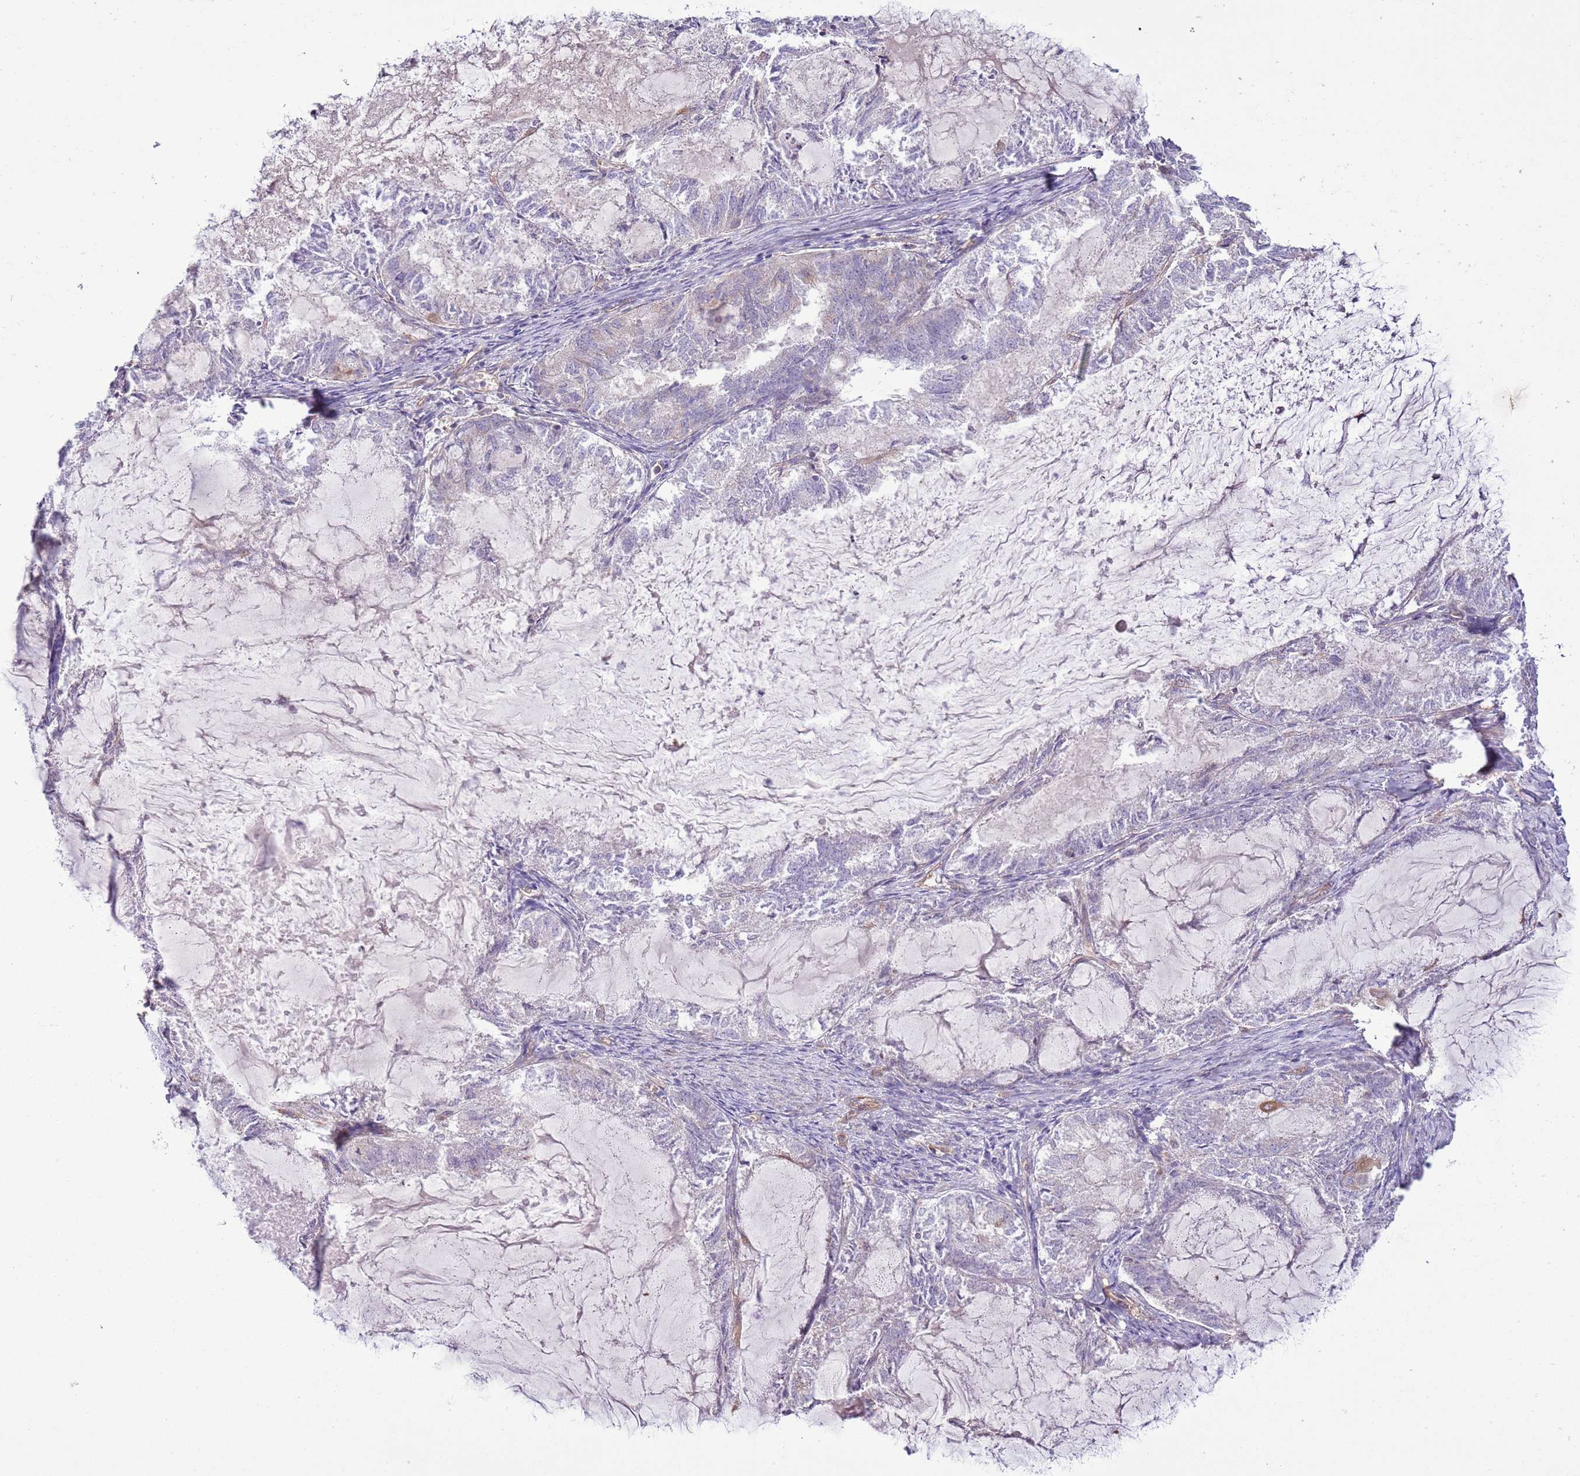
{"staining": {"intensity": "moderate", "quantity": "25%-75%", "location": "cytoplasmic/membranous"}, "tissue": "endometrial cancer", "cell_type": "Tumor cells", "image_type": "cancer", "snomed": [{"axis": "morphology", "description": "Adenocarcinoma, NOS"}, {"axis": "topography", "description": "Endometrium"}], "caption": "A brown stain highlights moderate cytoplasmic/membranous expression of a protein in human adenocarcinoma (endometrial) tumor cells. The protein of interest is shown in brown color, while the nuclei are stained blue.", "gene": "LPIN2", "patient": {"sex": "female", "age": 86}}